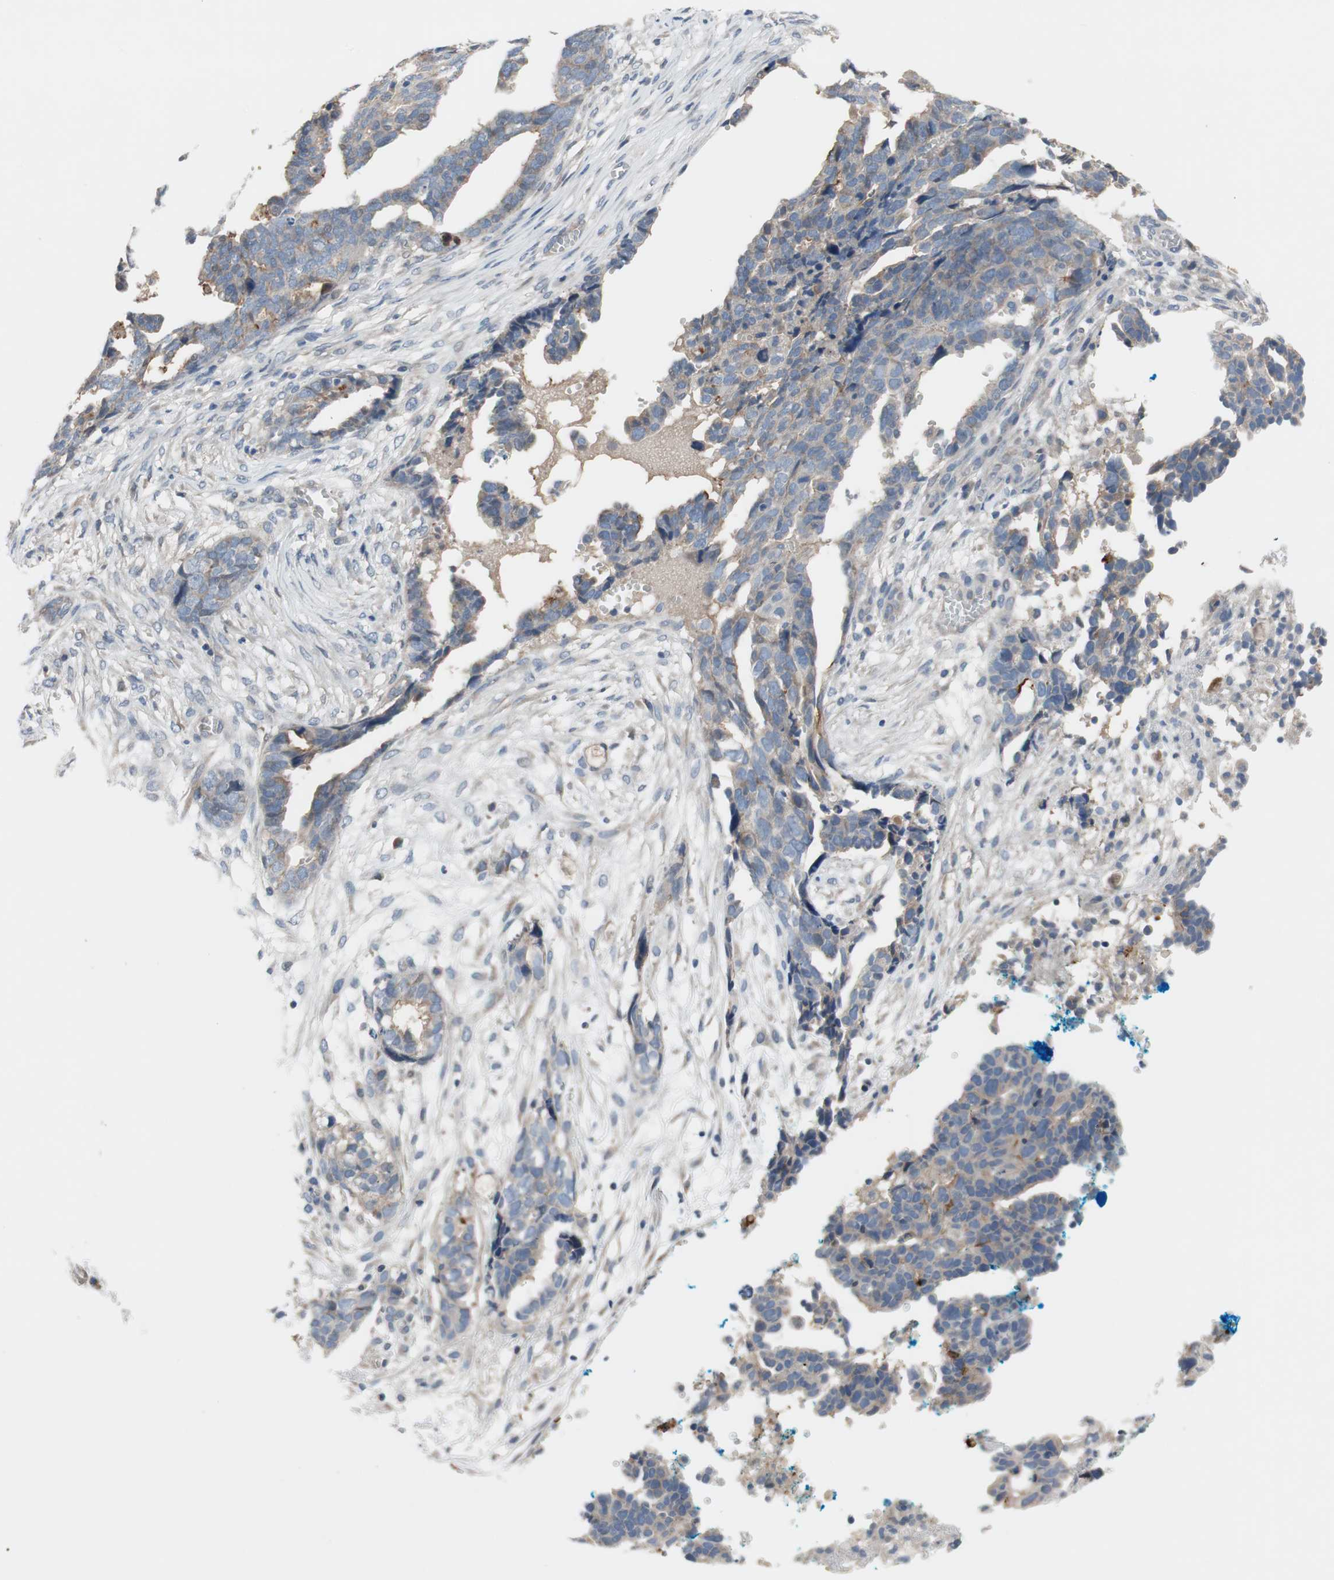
{"staining": {"intensity": "negative", "quantity": "none", "location": "none"}, "tissue": "ovarian cancer", "cell_type": "Tumor cells", "image_type": "cancer", "snomed": [{"axis": "morphology", "description": "Normal tissue, NOS"}, {"axis": "morphology", "description": "Cystadenocarcinoma, serous, NOS"}, {"axis": "topography", "description": "Fallopian tube"}, {"axis": "topography", "description": "Ovary"}], "caption": "Tumor cells show no significant positivity in serous cystadenocarcinoma (ovarian).", "gene": "TACR3", "patient": {"sex": "female", "age": 56}}